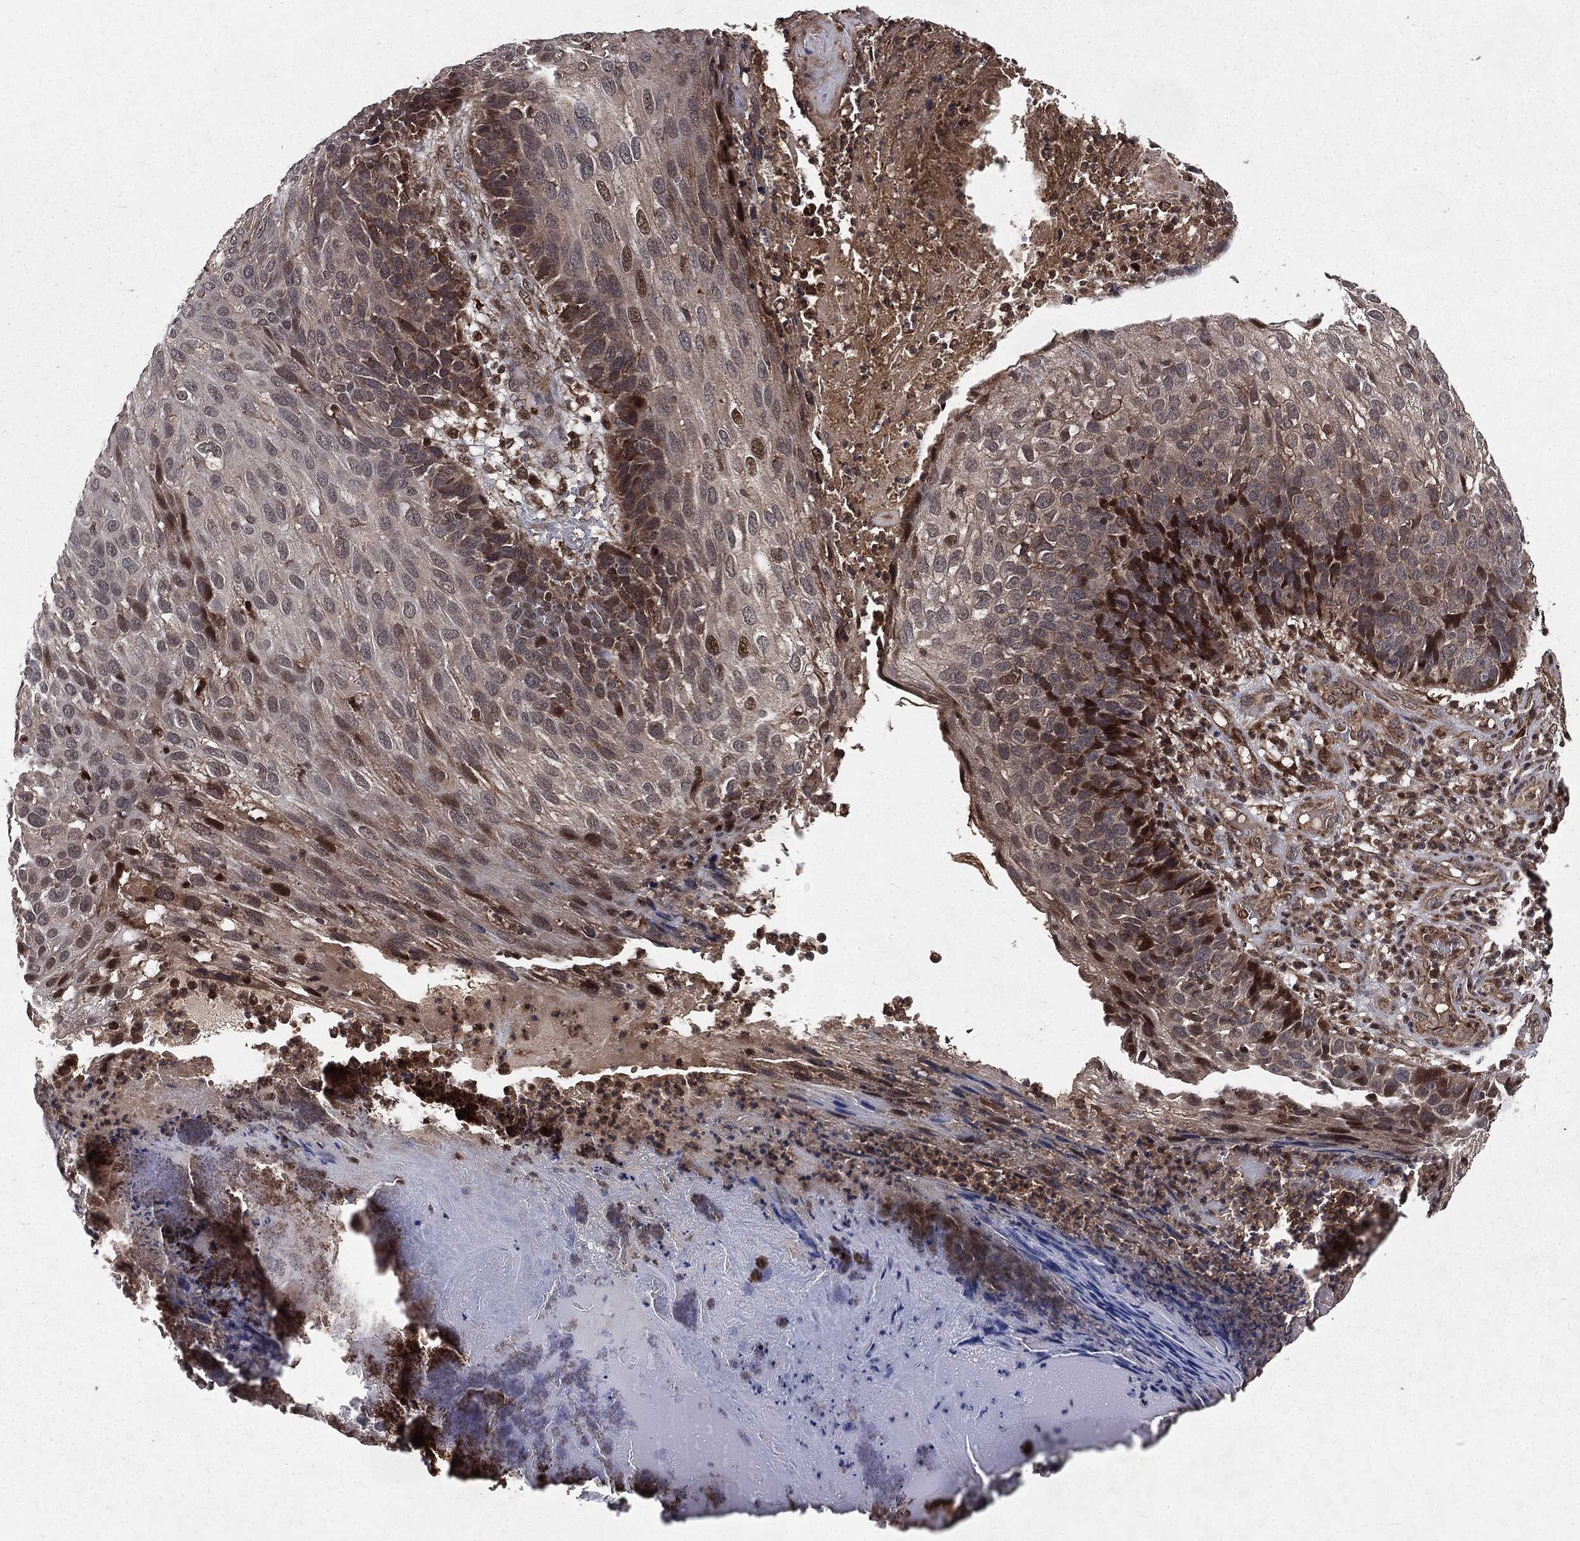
{"staining": {"intensity": "weak", "quantity": "25%-75%", "location": "cytoplasmic/membranous"}, "tissue": "skin cancer", "cell_type": "Tumor cells", "image_type": "cancer", "snomed": [{"axis": "morphology", "description": "Squamous cell carcinoma, NOS"}, {"axis": "topography", "description": "Skin"}], "caption": "Immunohistochemical staining of human squamous cell carcinoma (skin) shows low levels of weak cytoplasmic/membranous protein positivity in approximately 25%-75% of tumor cells.", "gene": "LENG8", "patient": {"sex": "male", "age": 92}}